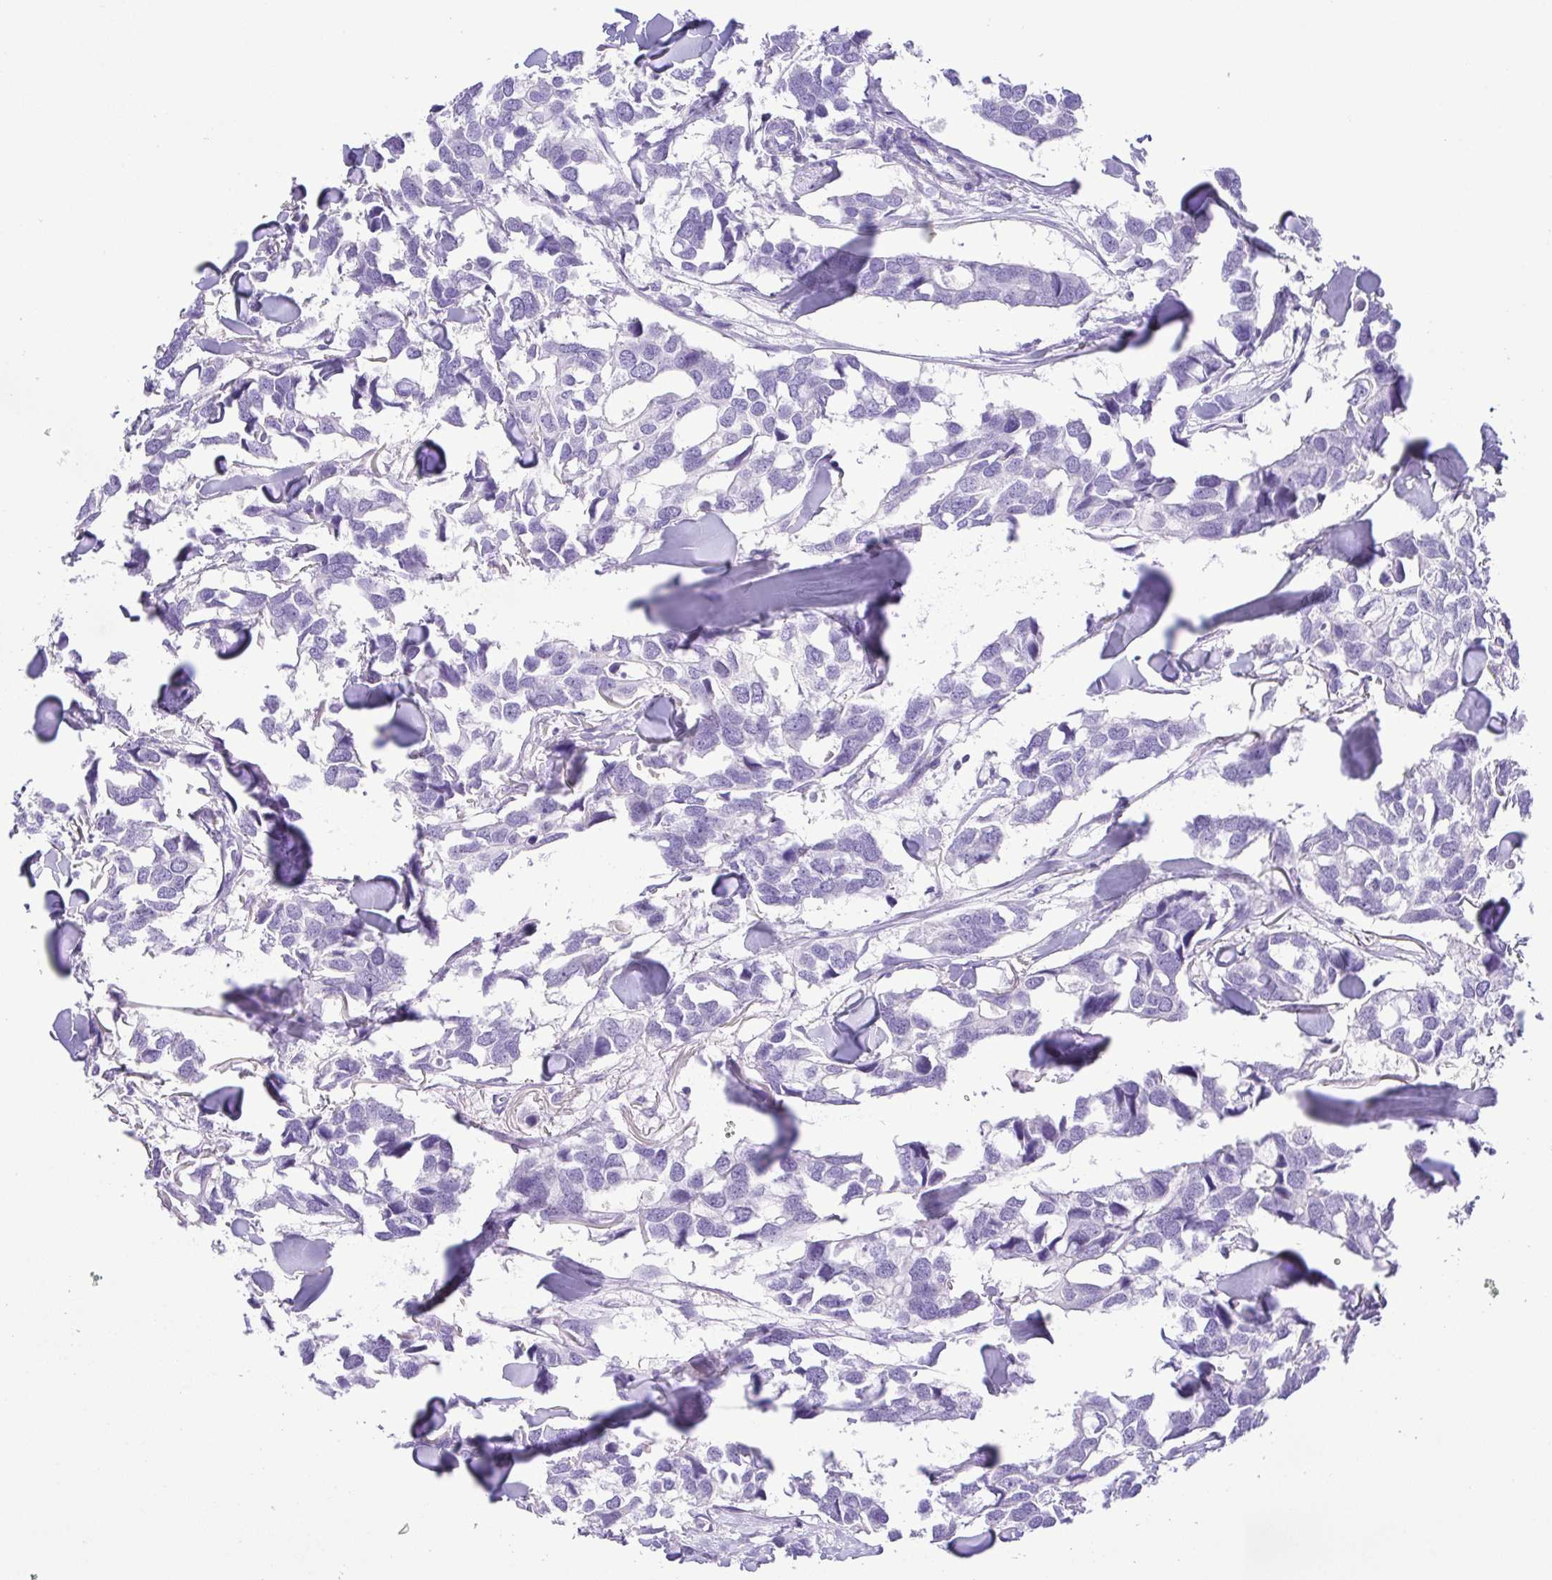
{"staining": {"intensity": "negative", "quantity": "none", "location": "none"}, "tissue": "breast cancer", "cell_type": "Tumor cells", "image_type": "cancer", "snomed": [{"axis": "morphology", "description": "Duct carcinoma"}, {"axis": "topography", "description": "Breast"}], "caption": "Photomicrograph shows no protein expression in tumor cells of breast infiltrating ductal carcinoma tissue.", "gene": "EPB42", "patient": {"sex": "female", "age": 83}}